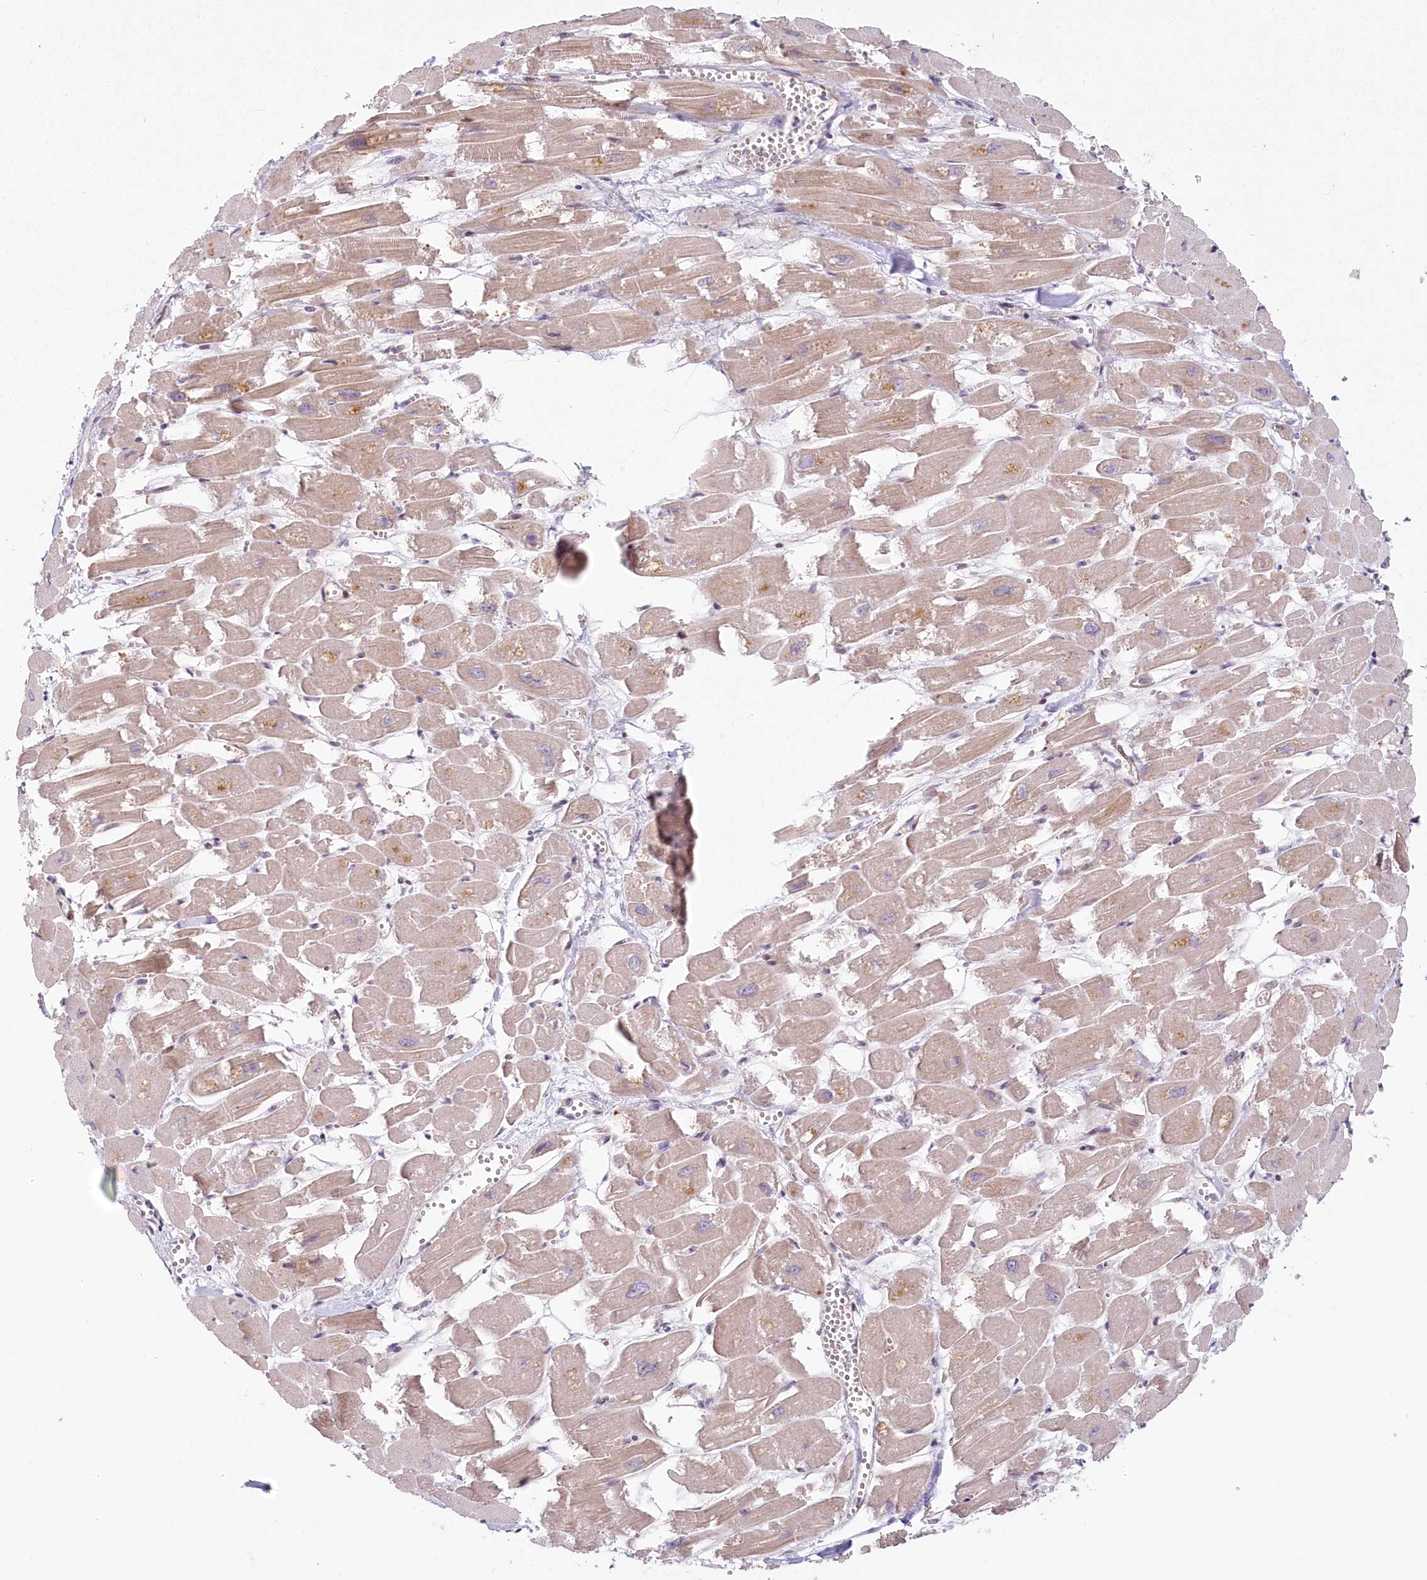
{"staining": {"intensity": "weak", "quantity": "25%-75%", "location": "cytoplasmic/membranous"}, "tissue": "heart muscle", "cell_type": "Cardiomyocytes", "image_type": "normal", "snomed": [{"axis": "morphology", "description": "Normal tissue, NOS"}, {"axis": "topography", "description": "Heart"}], "caption": "Immunohistochemistry staining of normal heart muscle, which displays low levels of weak cytoplasmic/membranous positivity in about 25%-75% of cardiomyocytes indicating weak cytoplasmic/membranous protein expression. The staining was performed using DAB (3,3'-diaminobenzidine) (brown) for protein detection and nuclei were counterstained in hematoxylin (blue).", "gene": "FAM204A", "patient": {"sex": "male", "age": 54}}